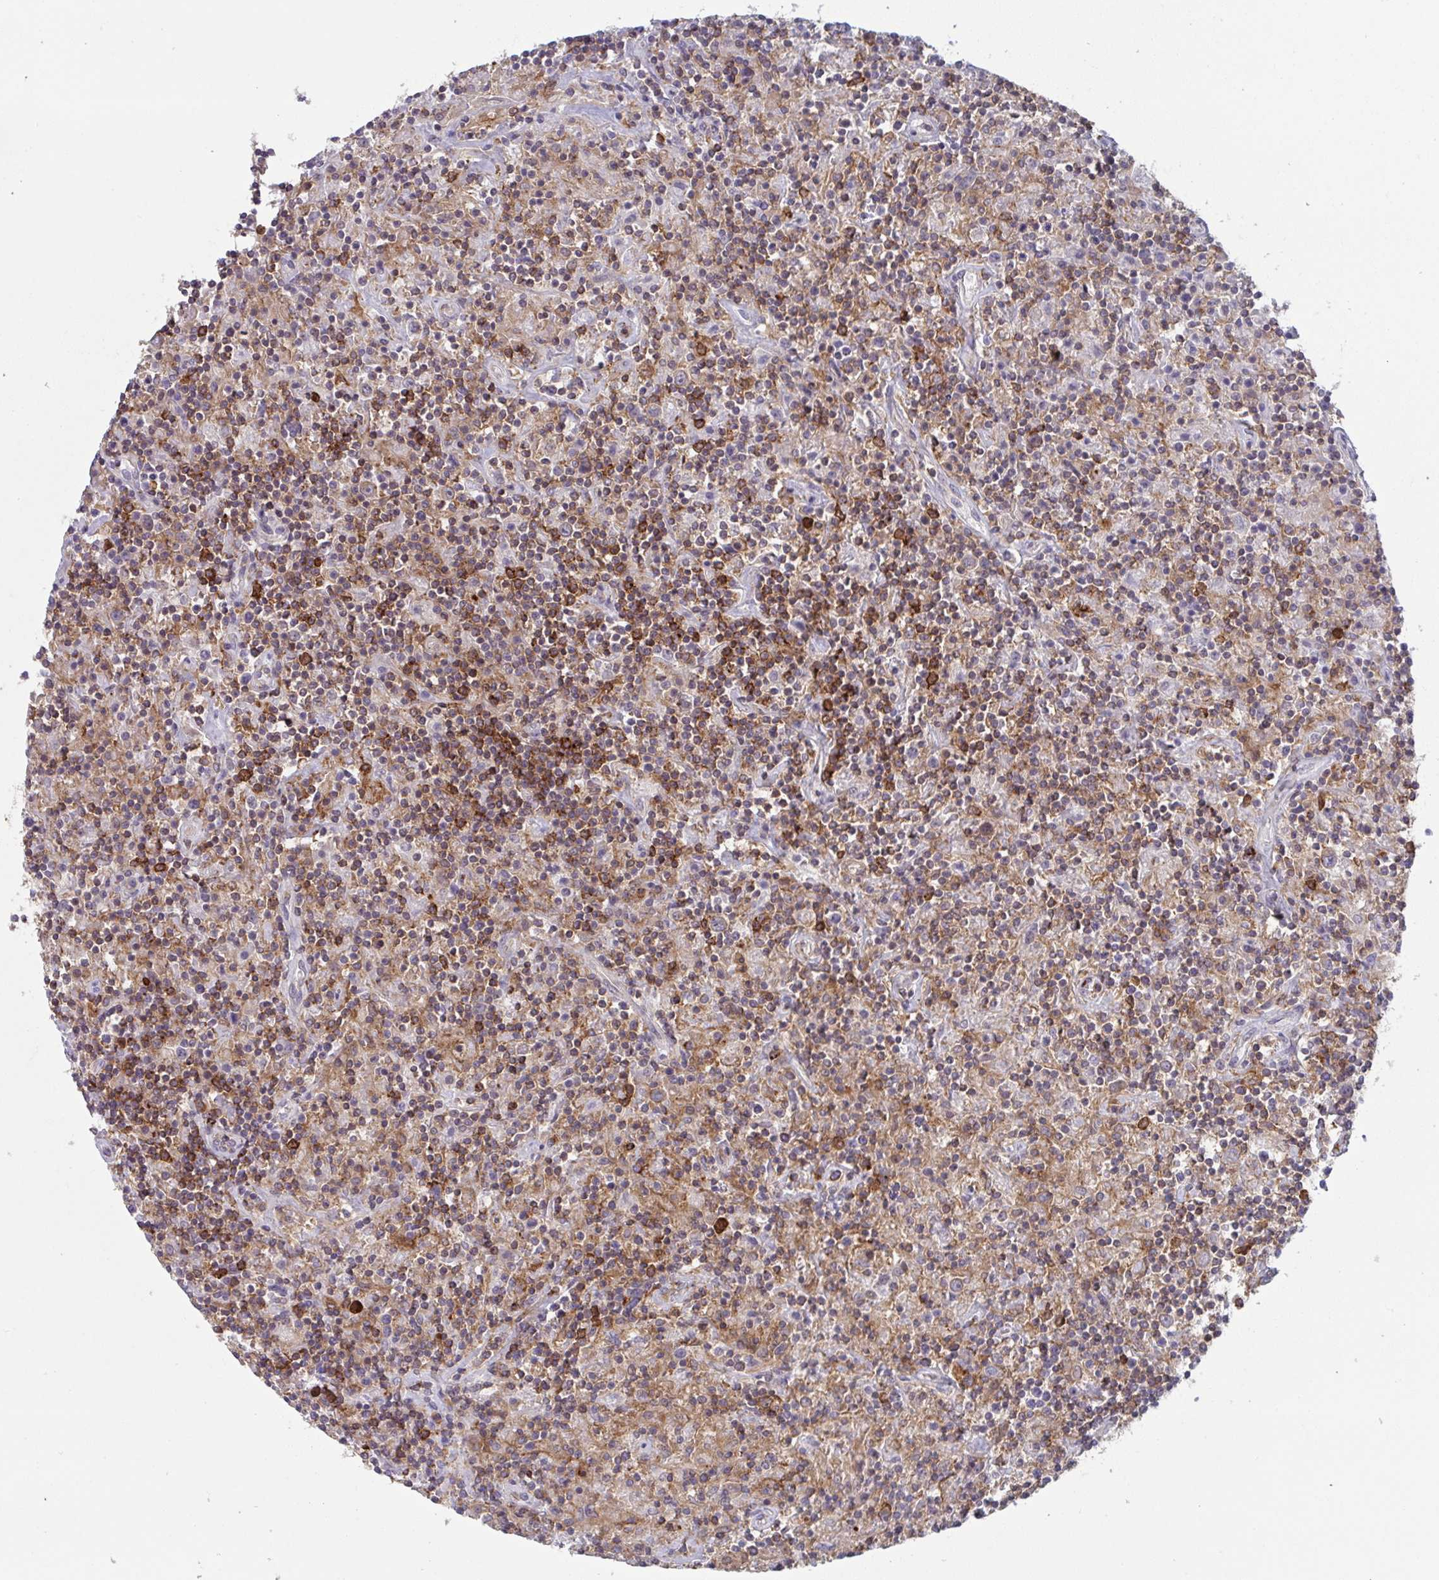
{"staining": {"intensity": "negative", "quantity": "none", "location": "none"}, "tissue": "lymphoma", "cell_type": "Tumor cells", "image_type": "cancer", "snomed": [{"axis": "morphology", "description": "Hodgkin's disease, NOS"}, {"axis": "topography", "description": "Lymph node"}], "caption": "Tumor cells show no significant protein positivity in lymphoma. (DAB (3,3'-diaminobenzidine) IHC, high magnification).", "gene": "DISP2", "patient": {"sex": "male", "age": 70}}